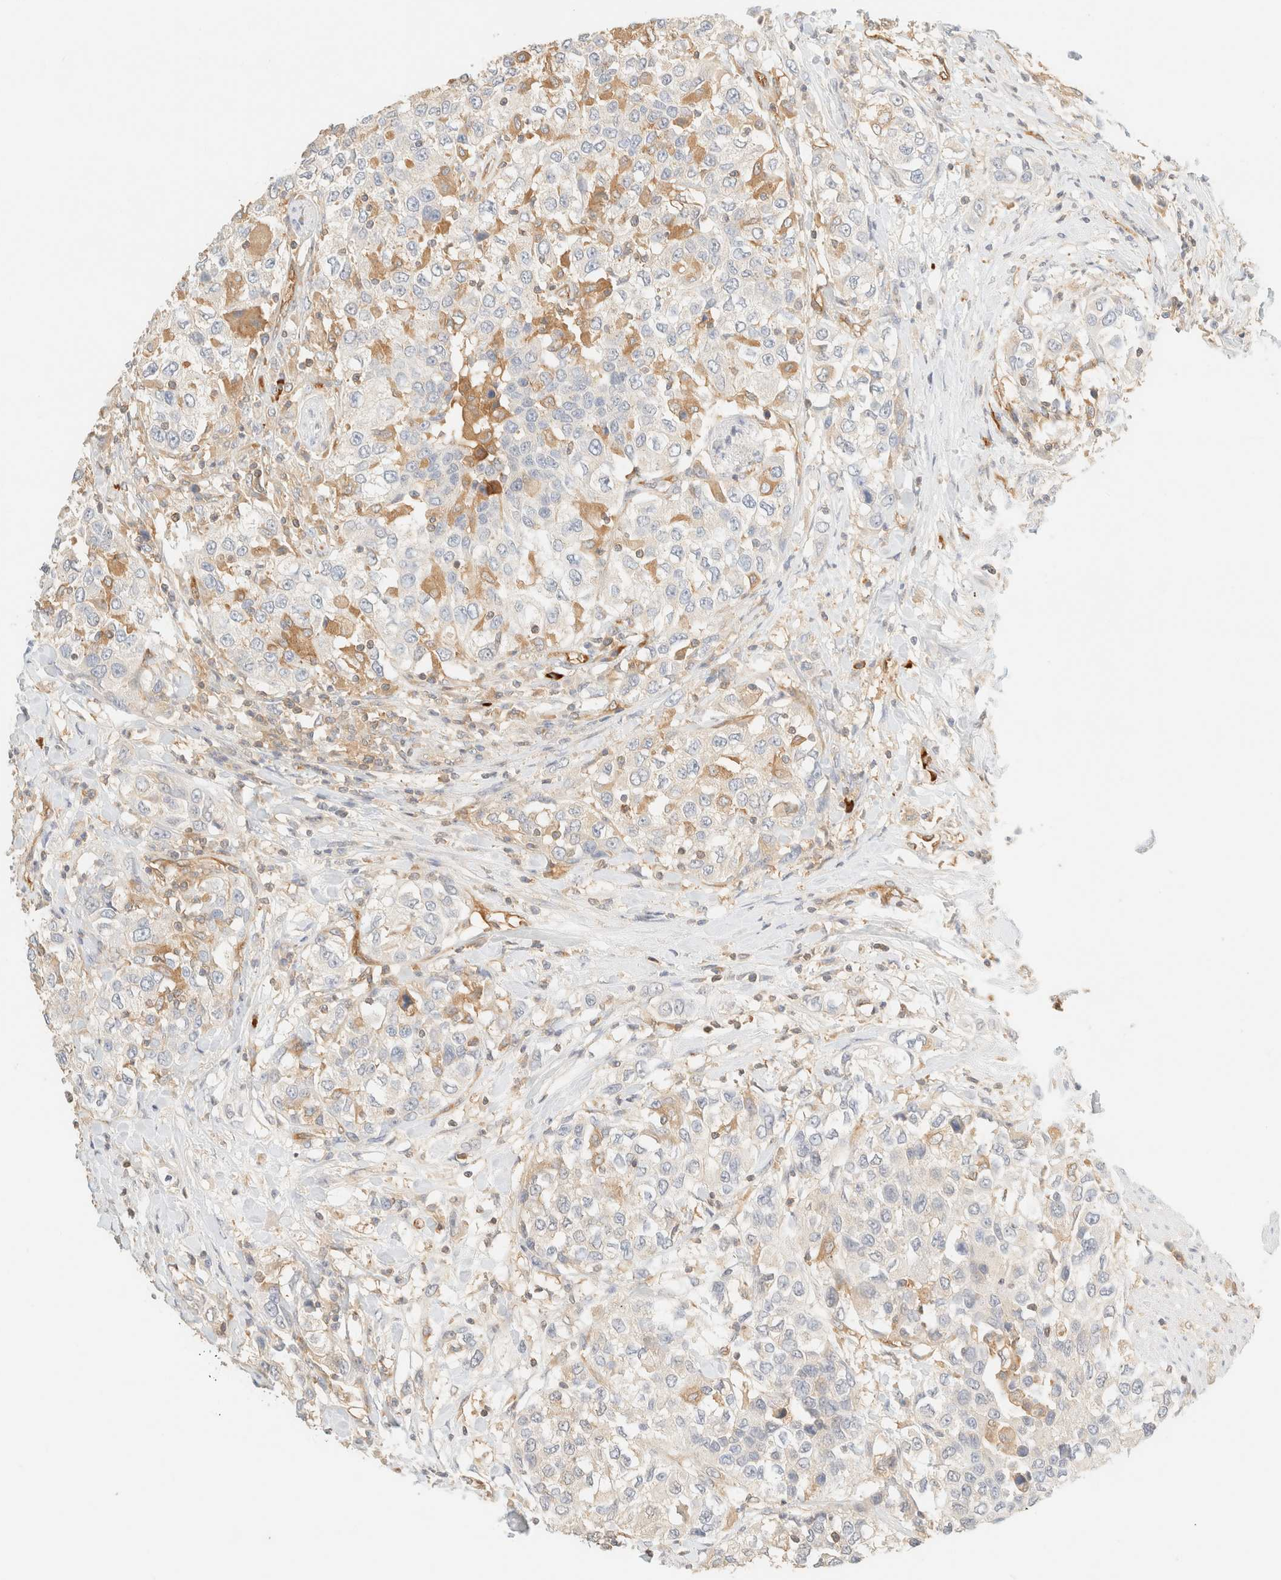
{"staining": {"intensity": "weak", "quantity": "<25%", "location": "cytoplasmic/membranous"}, "tissue": "urothelial cancer", "cell_type": "Tumor cells", "image_type": "cancer", "snomed": [{"axis": "morphology", "description": "Urothelial carcinoma, High grade"}, {"axis": "topography", "description": "Urinary bladder"}], "caption": "Immunohistochemistry (IHC) of human urothelial cancer displays no staining in tumor cells. (DAB (3,3'-diaminobenzidine) immunohistochemistry (IHC) with hematoxylin counter stain).", "gene": "FHOD1", "patient": {"sex": "female", "age": 80}}